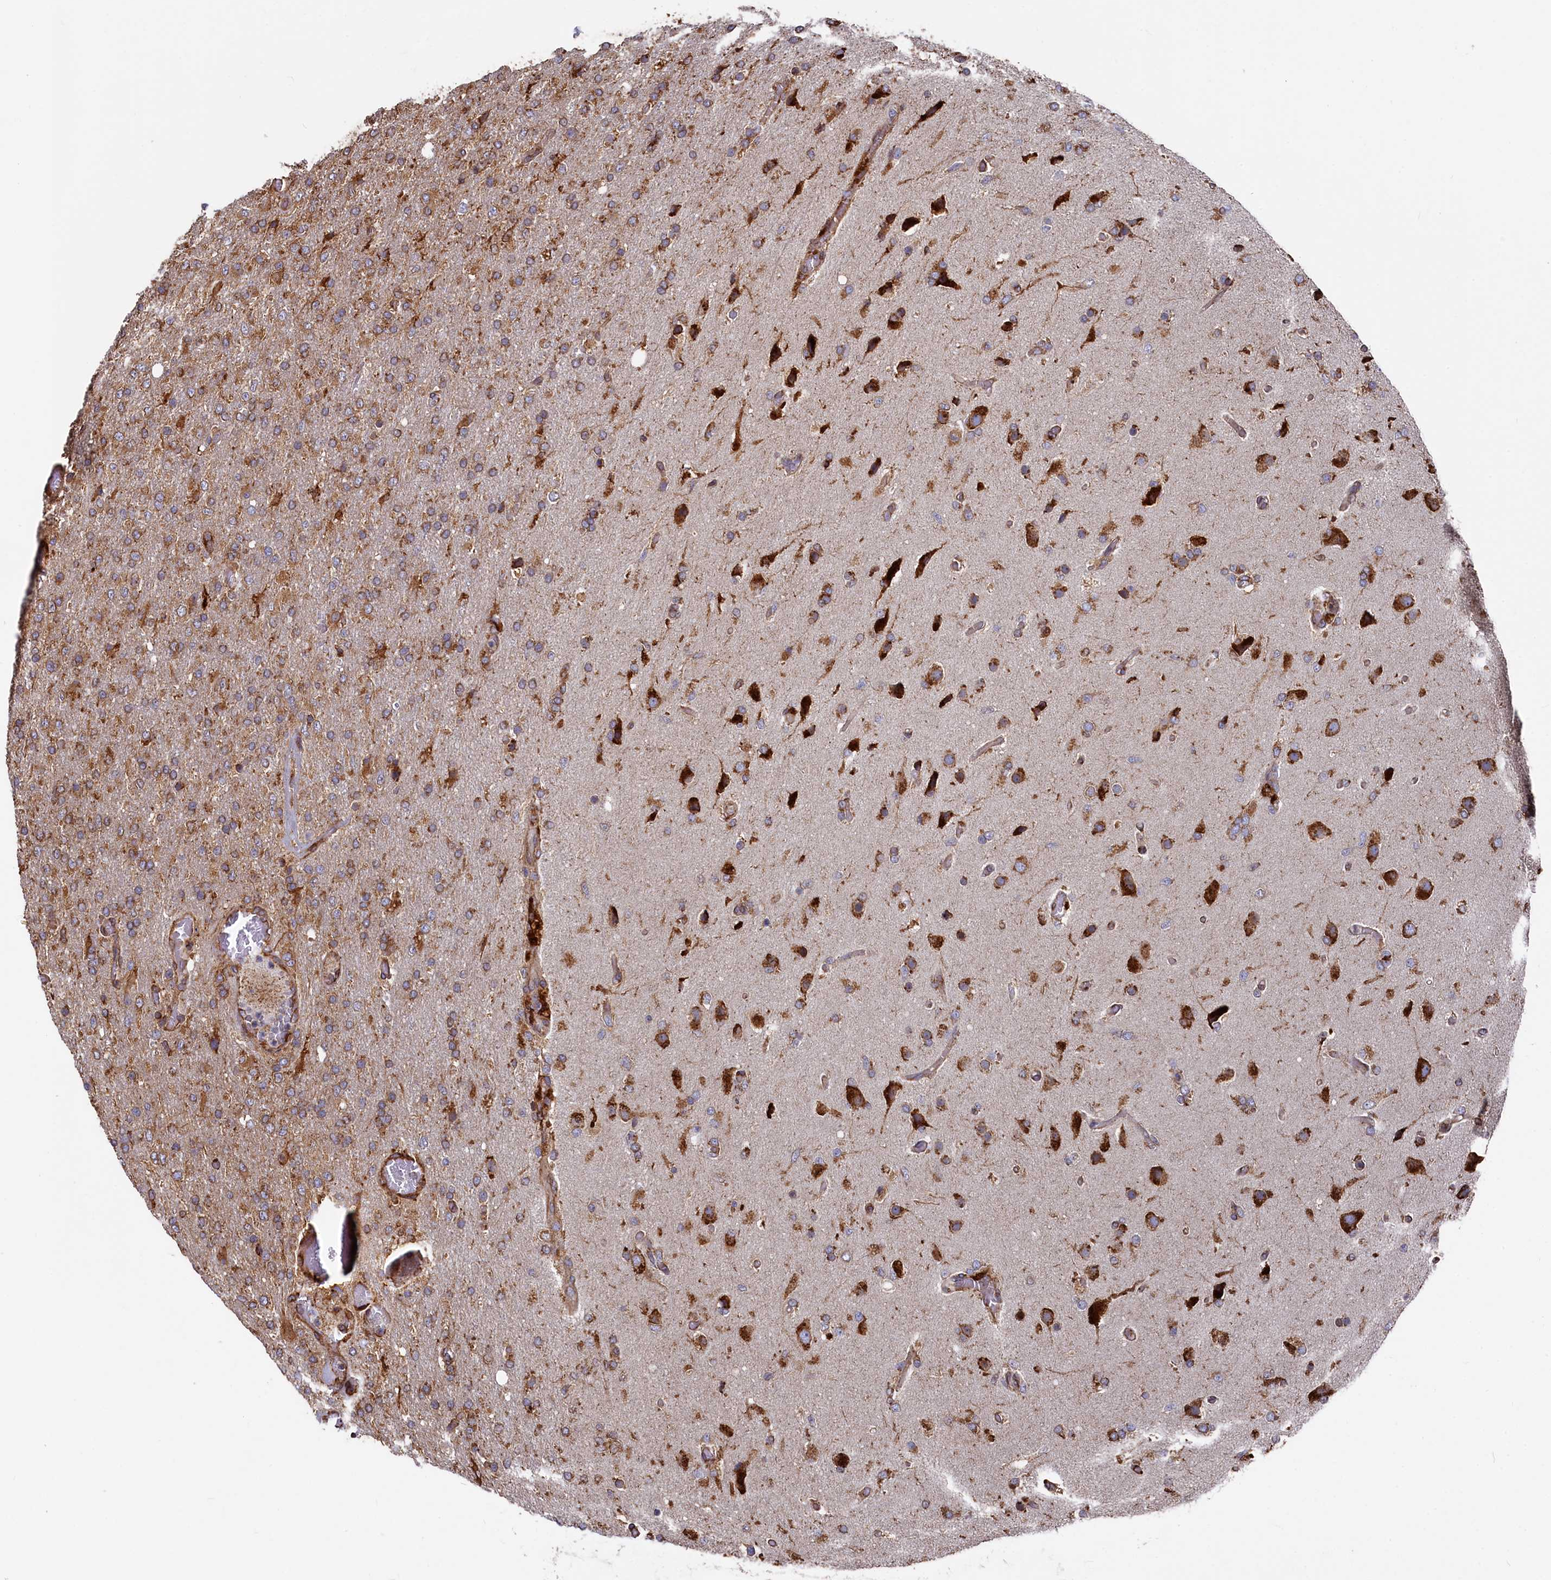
{"staining": {"intensity": "moderate", "quantity": ">75%", "location": "cytoplasmic/membranous"}, "tissue": "glioma", "cell_type": "Tumor cells", "image_type": "cancer", "snomed": [{"axis": "morphology", "description": "Glioma, malignant, High grade"}, {"axis": "topography", "description": "Brain"}], "caption": "Moderate cytoplasmic/membranous staining for a protein is appreciated in approximately >75% of tumor cells of glioma using immunohistochemistry.", "gene": "NEURL1B", "patient": {"sex": "female", "age": 74}}